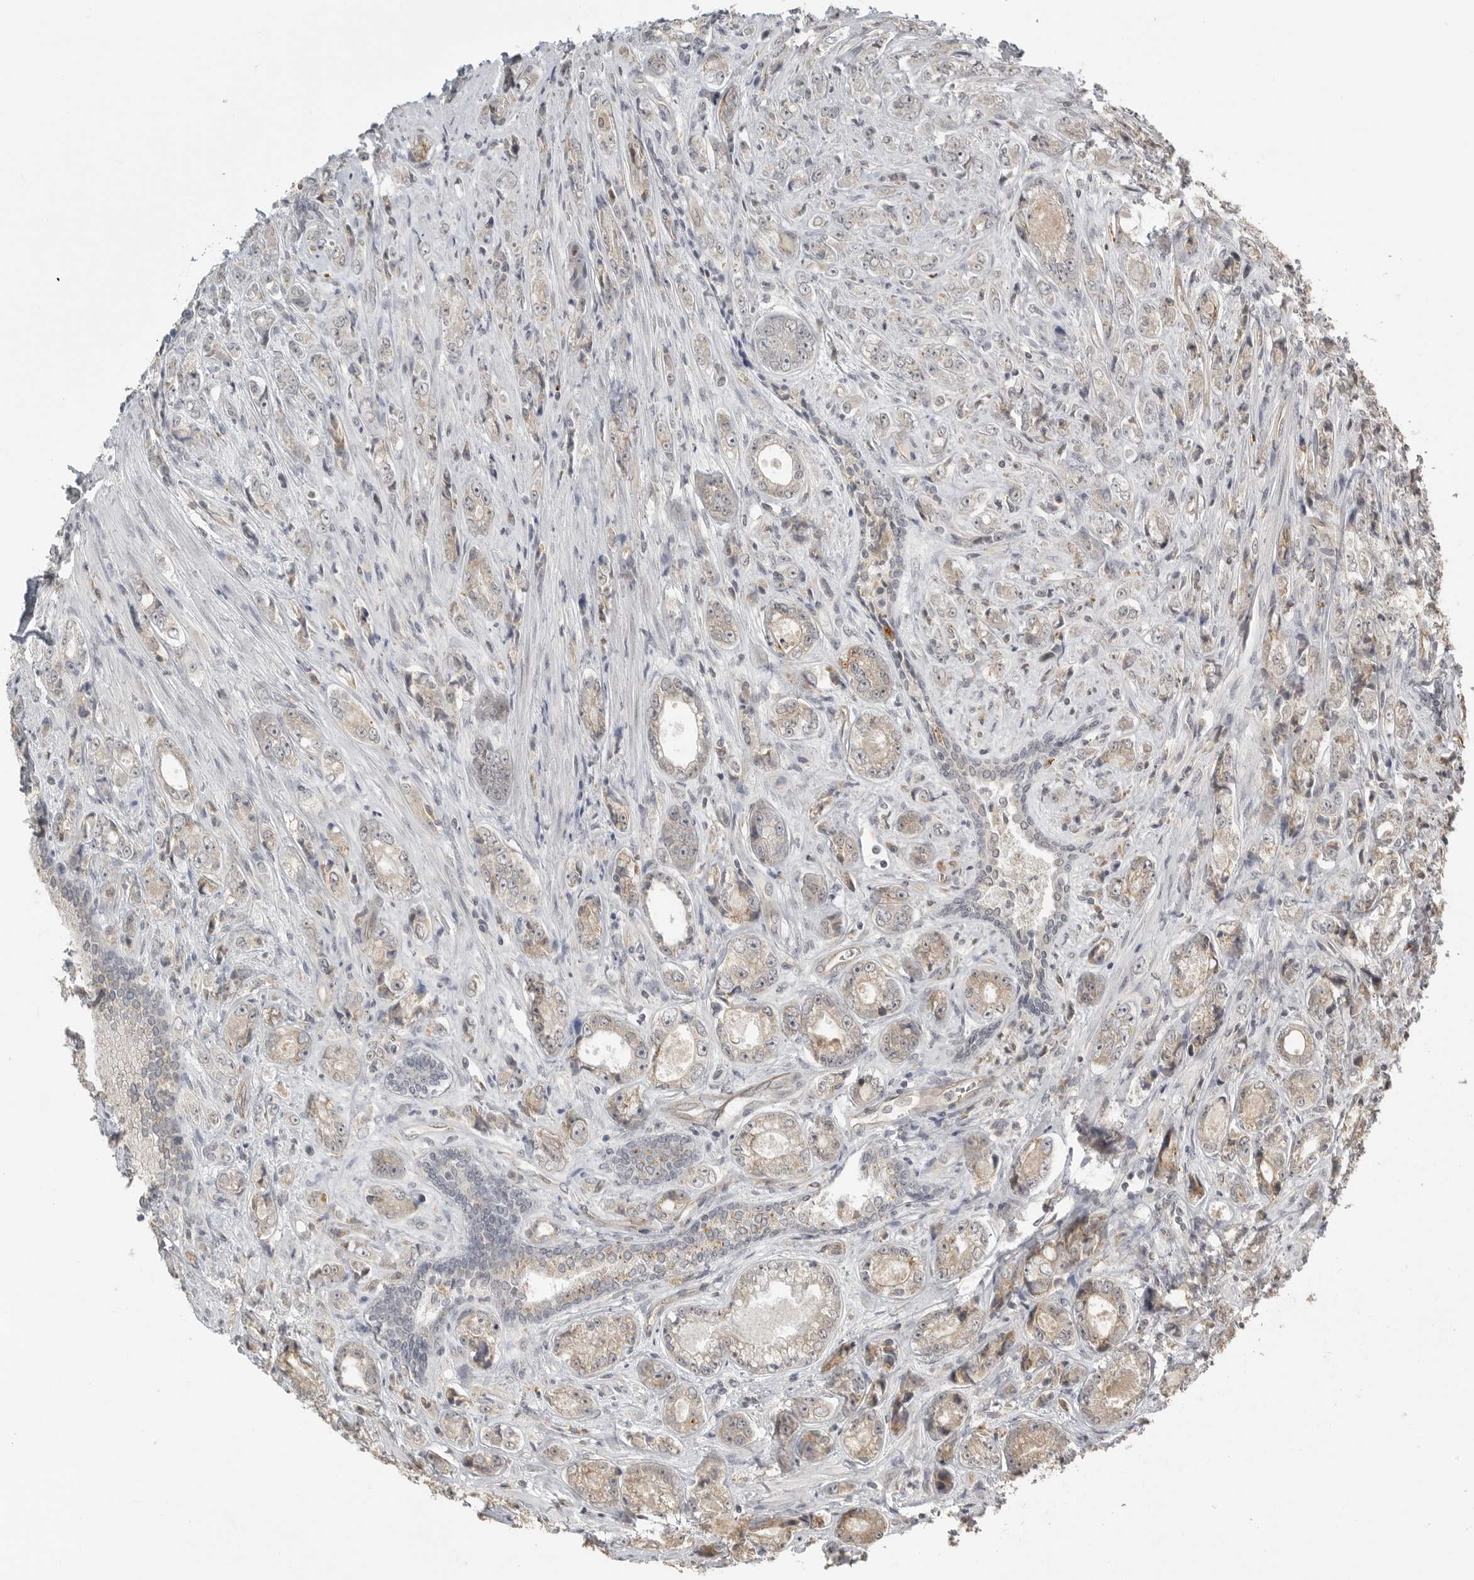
{"staining": {"intensity": "weak", "quantity": ">75%", "location": "cytoplasmic/membranous"}, "tissue": "prostate cancer", "cell_type": "Tumor cells", "image_type": "cancer", "snomed": [{"axis": "morphology", "description": "Adenocarcinoma, High grade"}, {"axis": "topography", "description": "Prostate"}], "caption": "Immunohistochemical staining of human adenocarcinoma (high-grade) (prostate) shows weak cytoplasmic/membranous protein expression in about >75% of tumor cells.", "gene": "SMG8", "patient": {"sex": "male", "age": 61}}